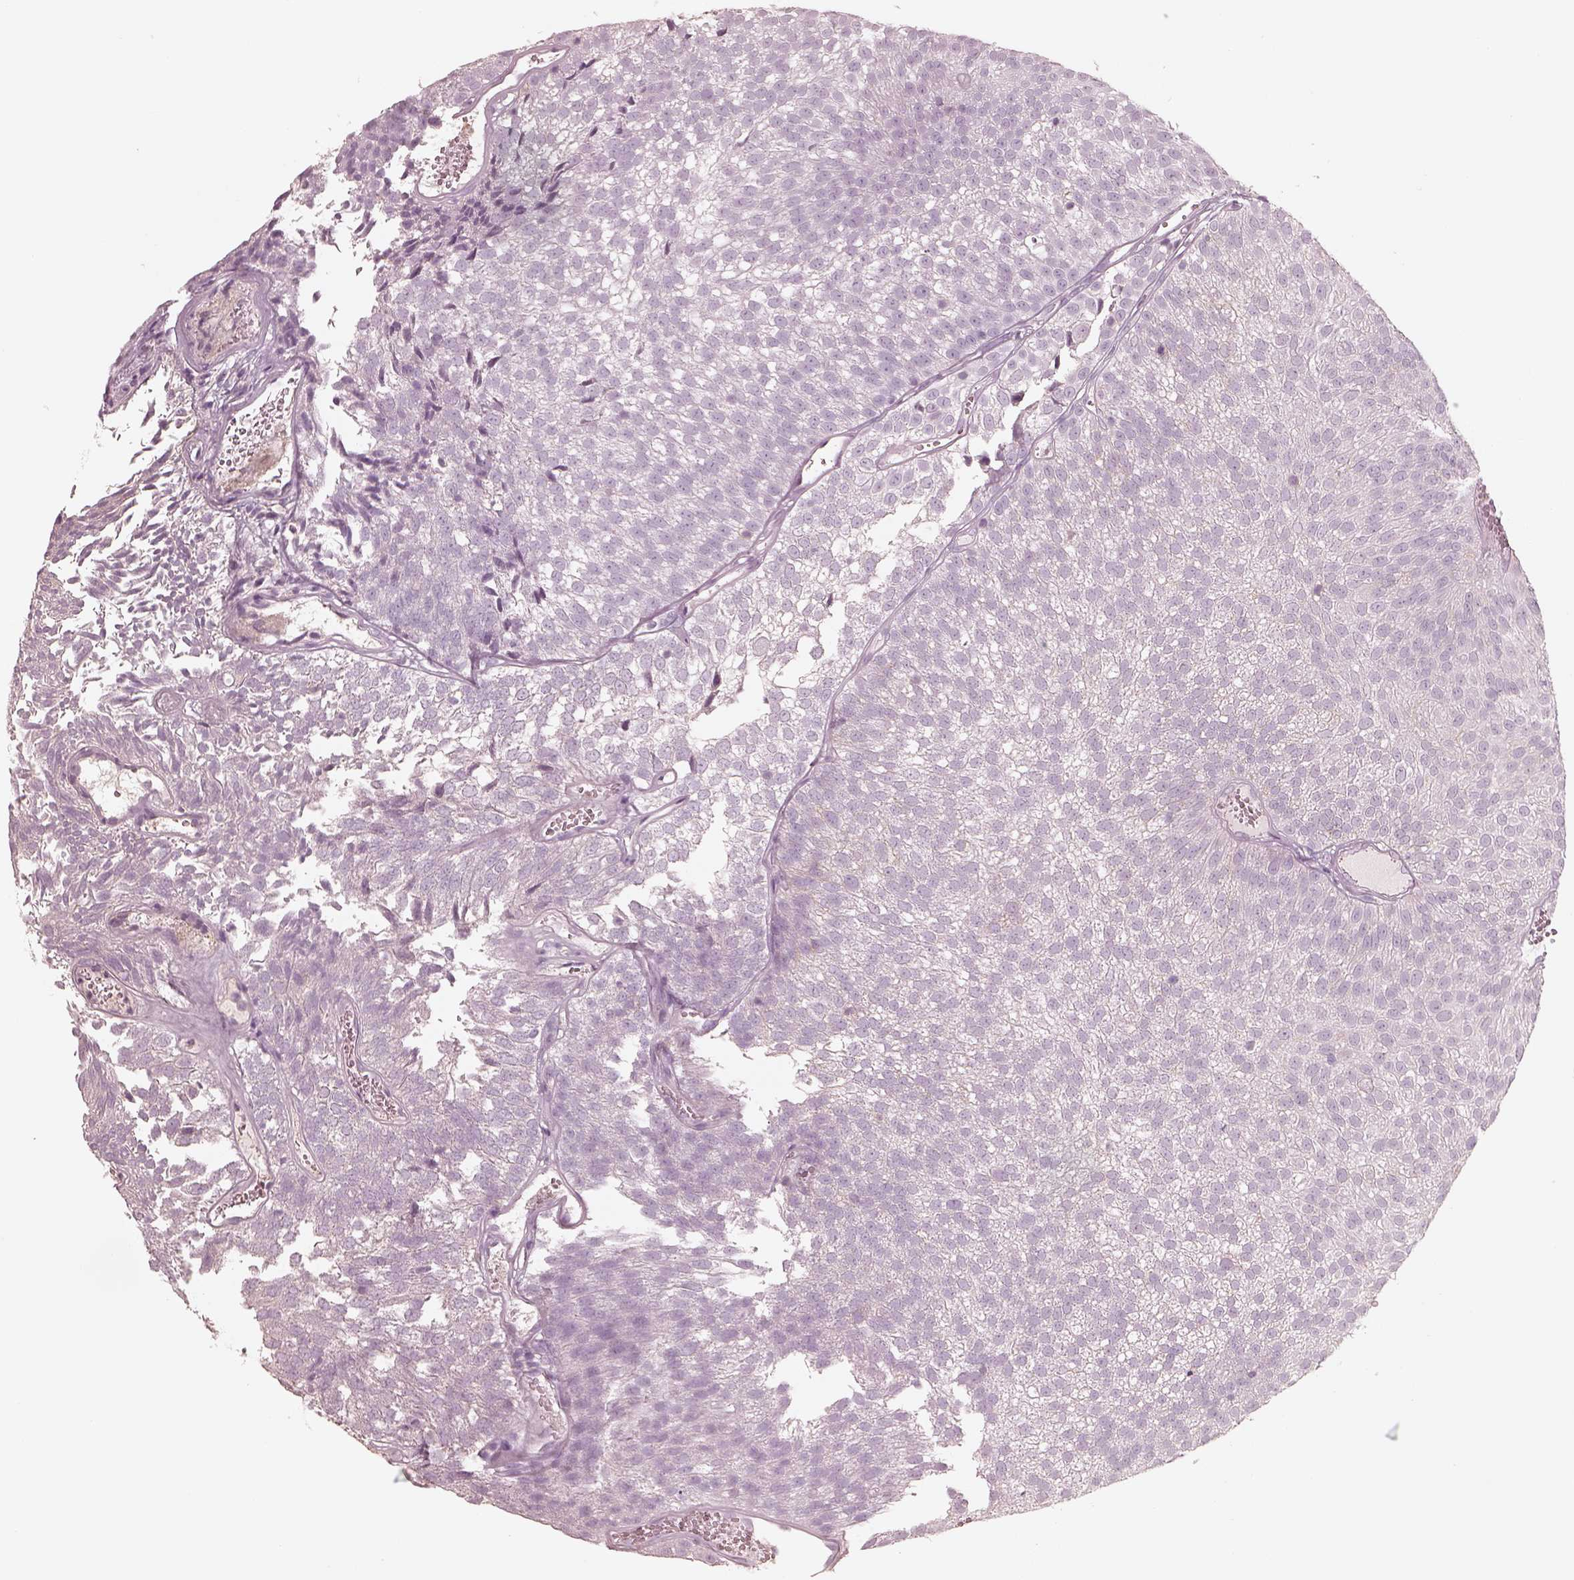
{"staining": {"intensity": "negative", "quantity": "none", "location": "none"}, "tissue": "urothelial cancer", "cell_type": "Tumor cells", "image_type": "cancer", "snomed": [{"axis": "morphology", "description": "Urothelial carcinoma, Low grade"}, {"axis": "topography", "description": "Urinary bladder"}], "caption": "Tumor cells are negative for brown protein staining in urothelial carcinoma (low-grade).", "gene": "GPRIN1", "patient": {"sex": "male", "age": 52}}